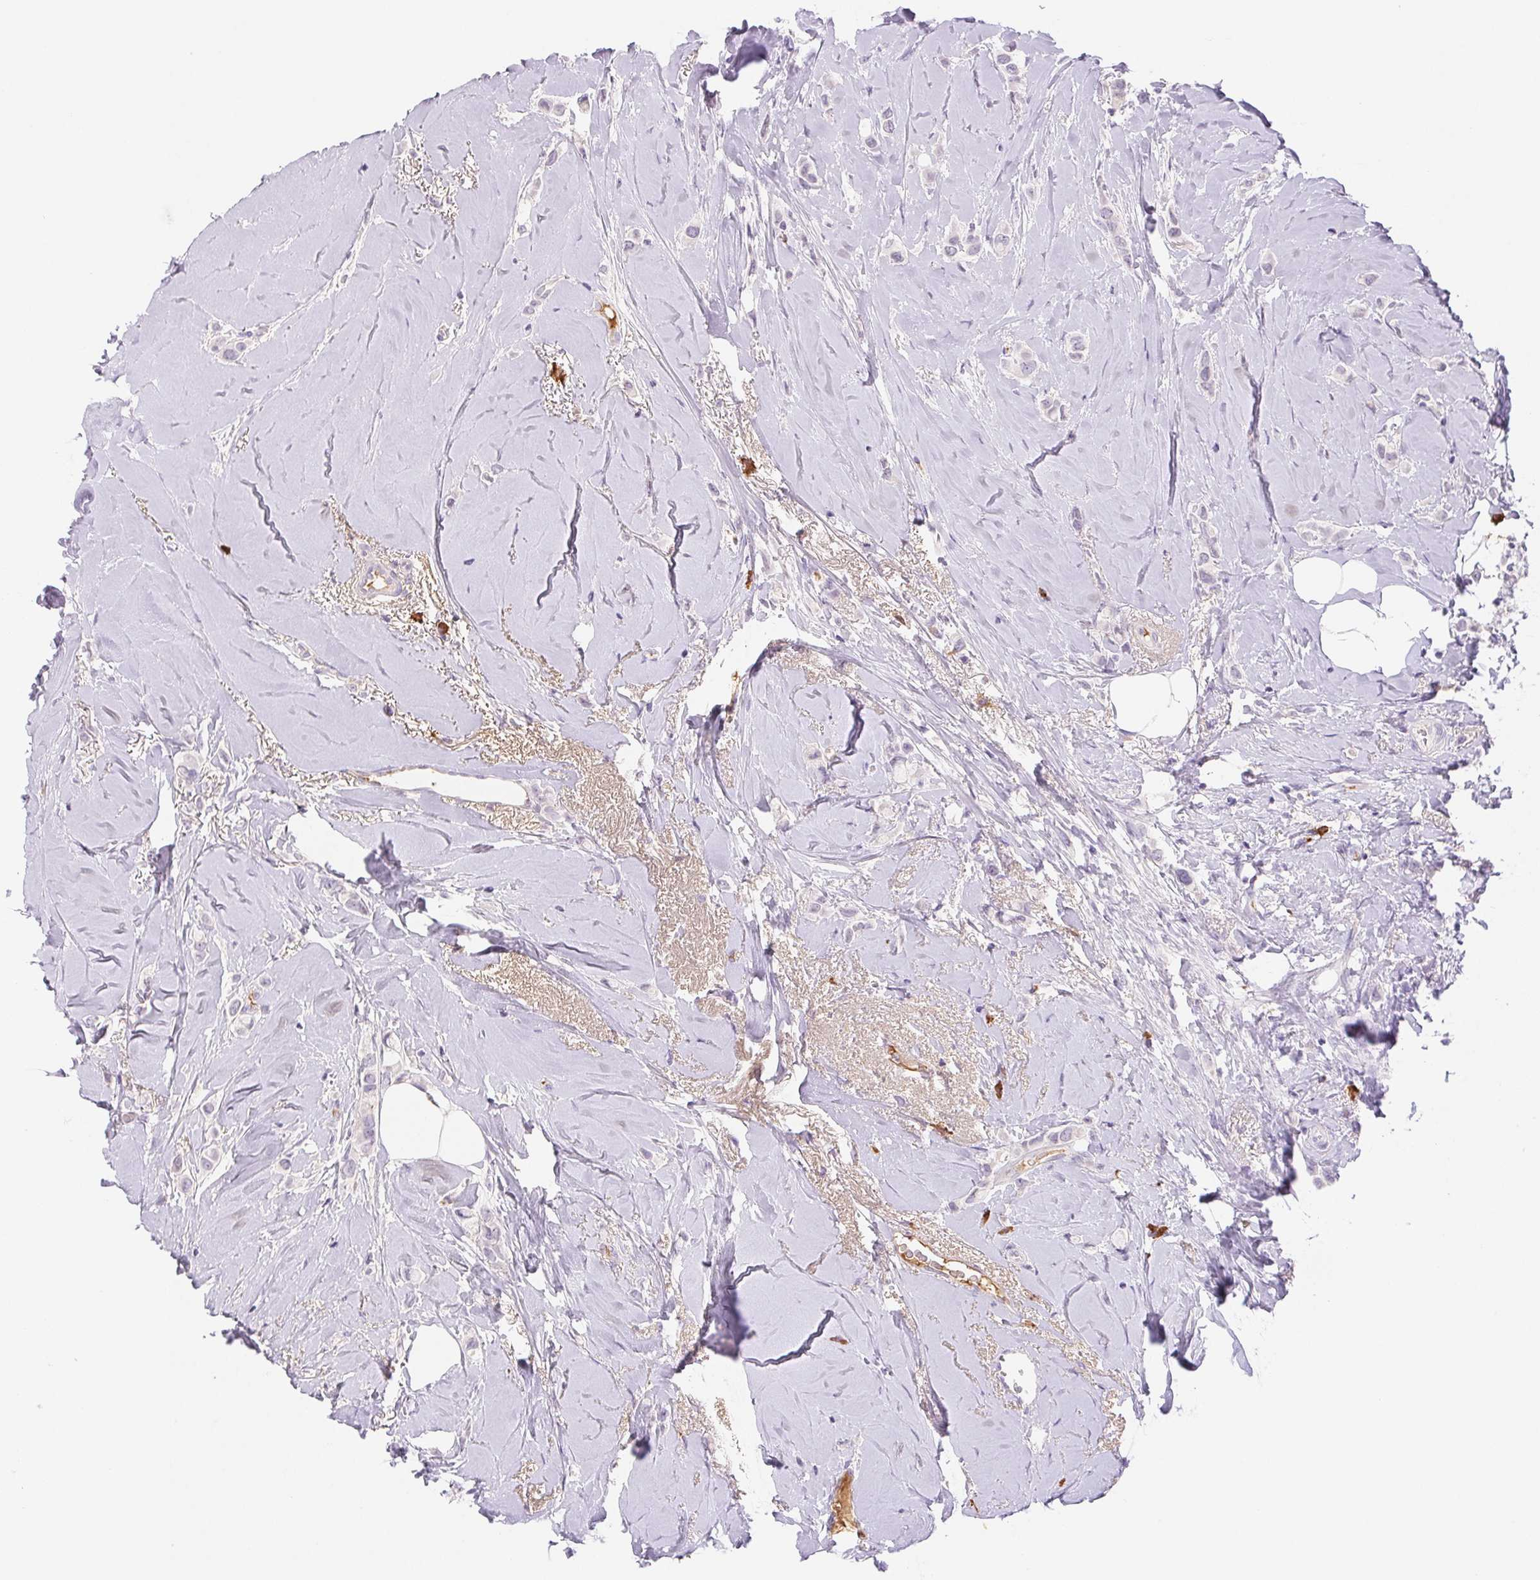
{"staining": {"intensity": "negative", "quantity": "none", "location": "none"}, "tissue": "breast cancer", "cell_type": "Tumor cells", "image_type": "cancer", "snomed": [{"axis": "morphology", "description": "Lobular carcinoma"}, {"axis": "topography", "description": "Breast"}], "caption": "There is no significant expression in tumor cells of breast cancer (lobular carcinoma).", "gene": "IFIT1B", "patient": {"sex": "female", "age": 66}}